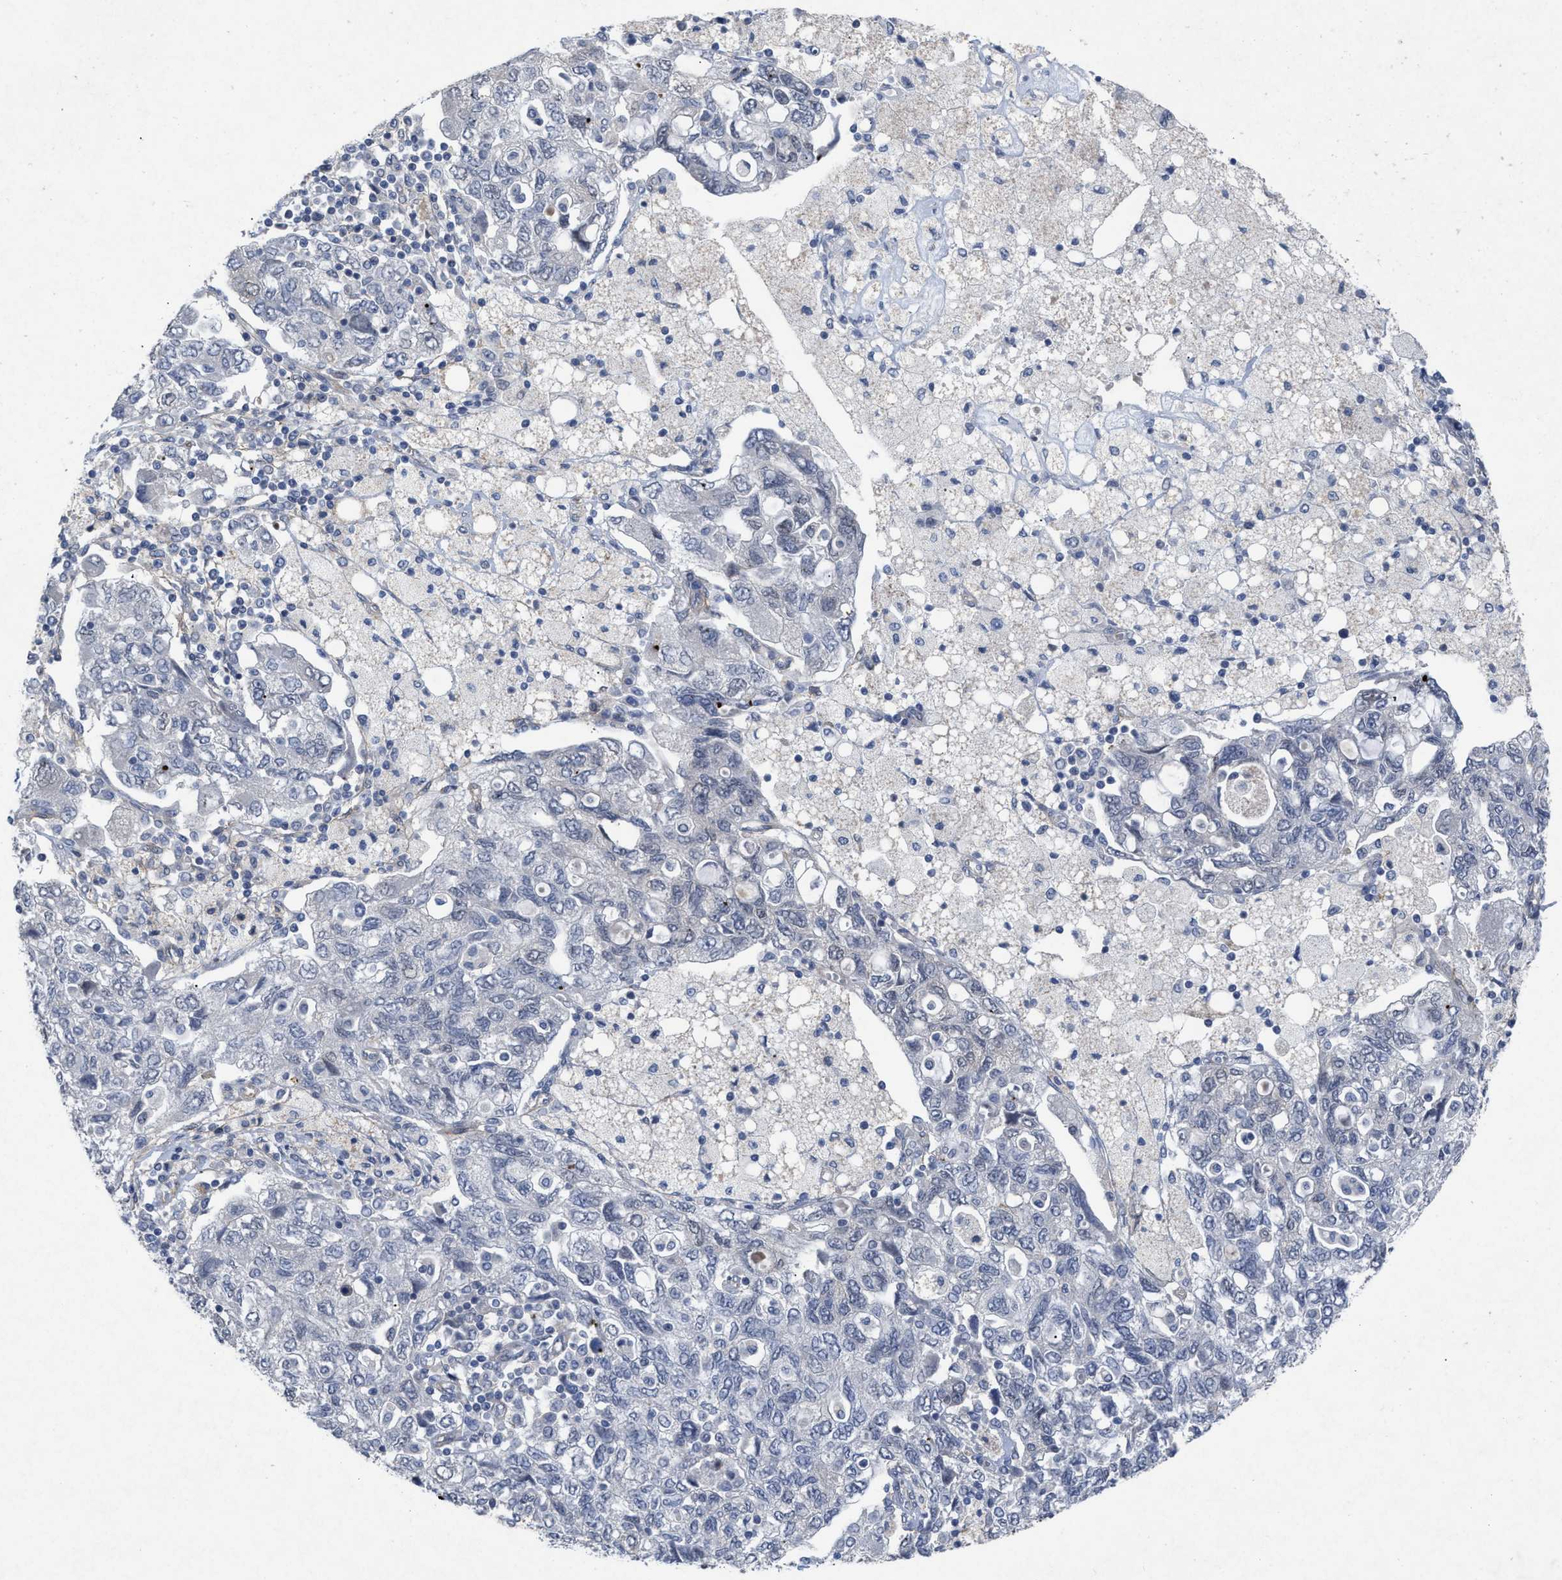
{"staining": {"intensity": "negative", "quantity": "none", "location": "none"}, "tissue": "ovarian cancer", "cell_type": "Tumor cells", "image_type": "cancer", "snomed": [{"axis": "morphology", "description": "Carcinoma, NOS"}, {"axis": "morphology", "description": "Cystadenocarcinoma, serous, NOS"}, {"axis": "topography", "description": "Ovary"}], "caption": "Tumor cells are negative for protein expression in human carcinoma (ovarian).", "gene": "PDGFRA", "patient": {"sex": "female", "age": 69}}